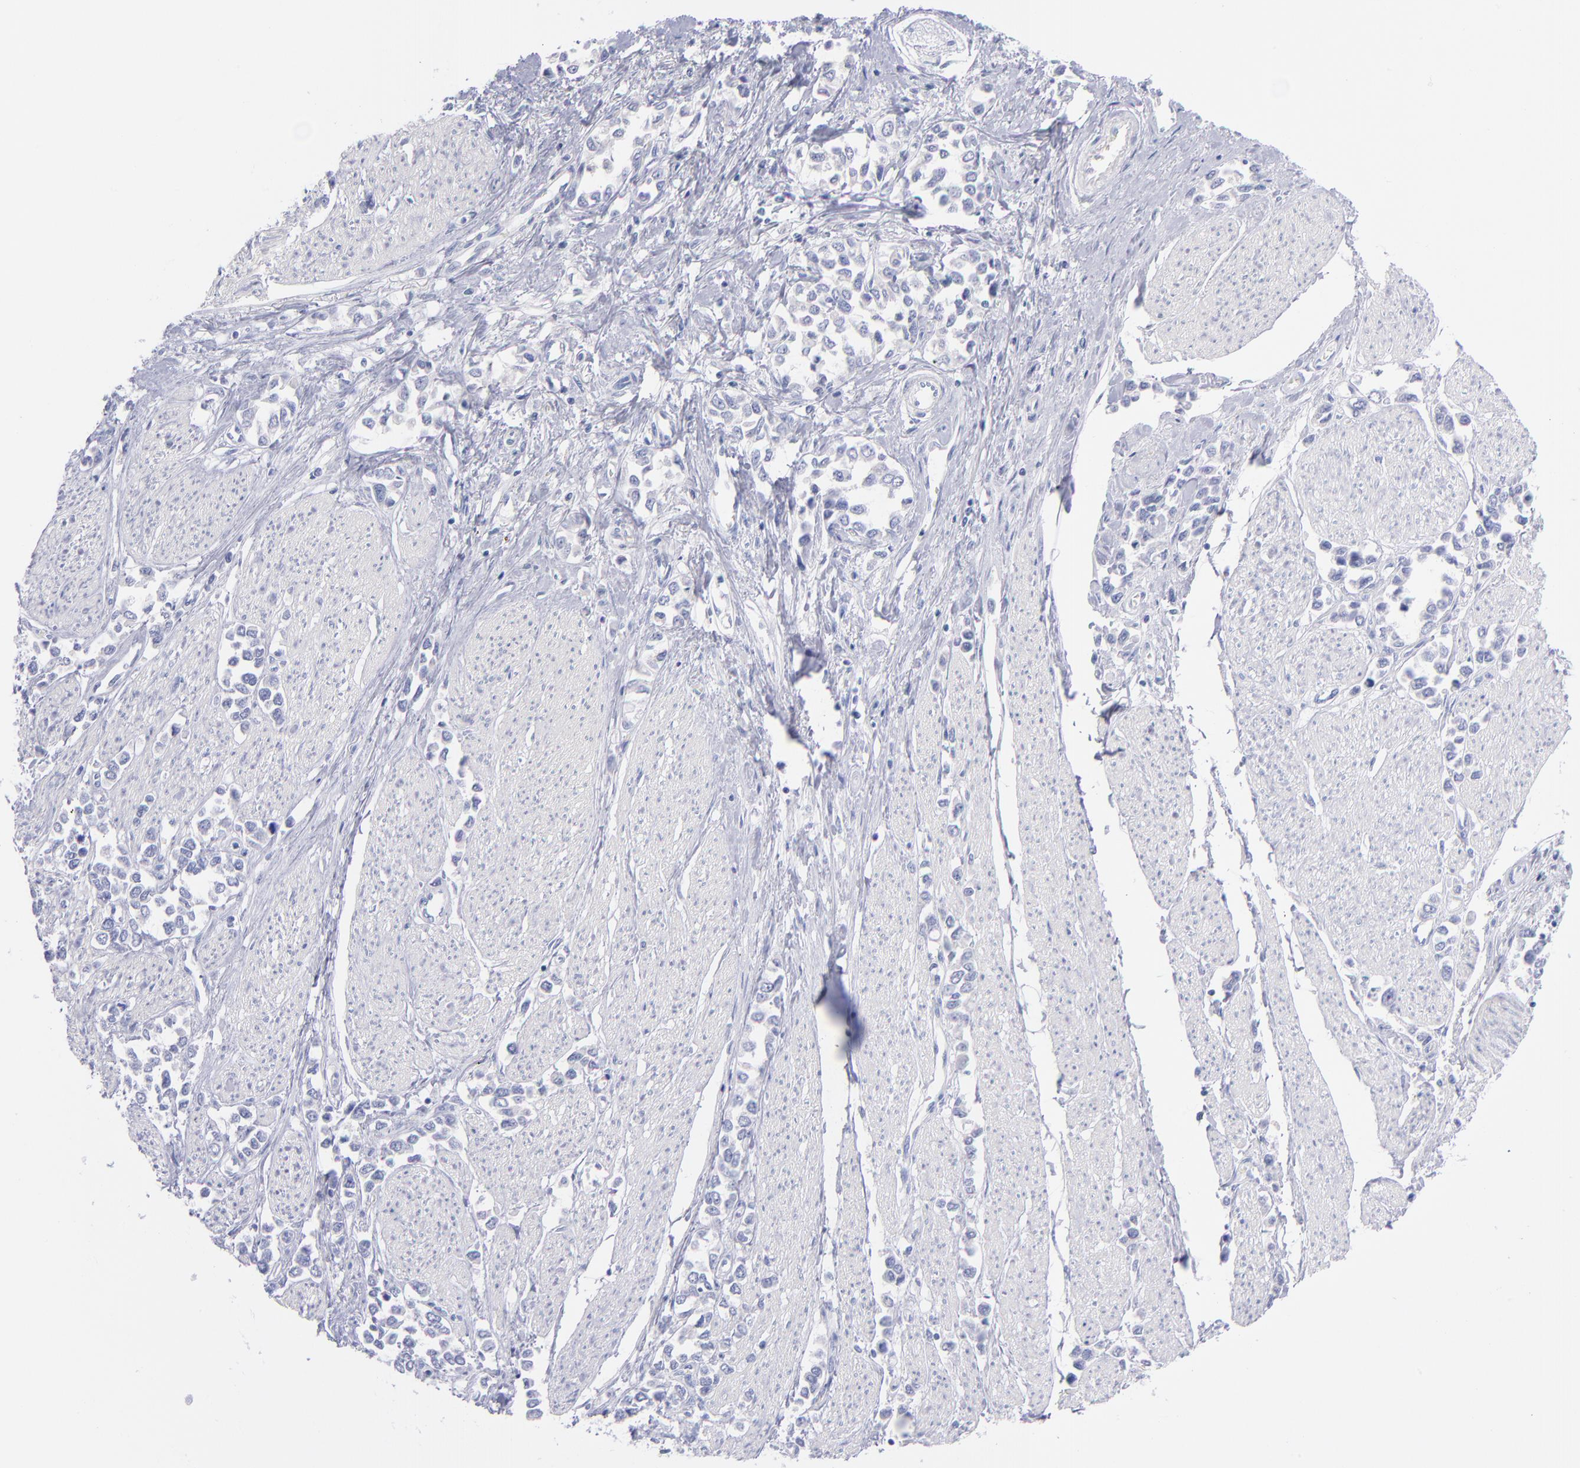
{"staining": {"intensity": "negative", "quantity": "none", "location": "none"}, "tissue": "stomach cancer", "cell_type": "Tumor cells", "image_type": "cancer", "snomed": [{"axis": "morphology", "description": "Adenocarcinoma, NOS"}, {"axis": "topography", "description": "Stomach, upper"}], "caption": "Tumor cells show no significant protein staining in stomach cancer (adenocarcinoma).", "gene": "HP", "patient": {"sex": "male", "age": 76}}